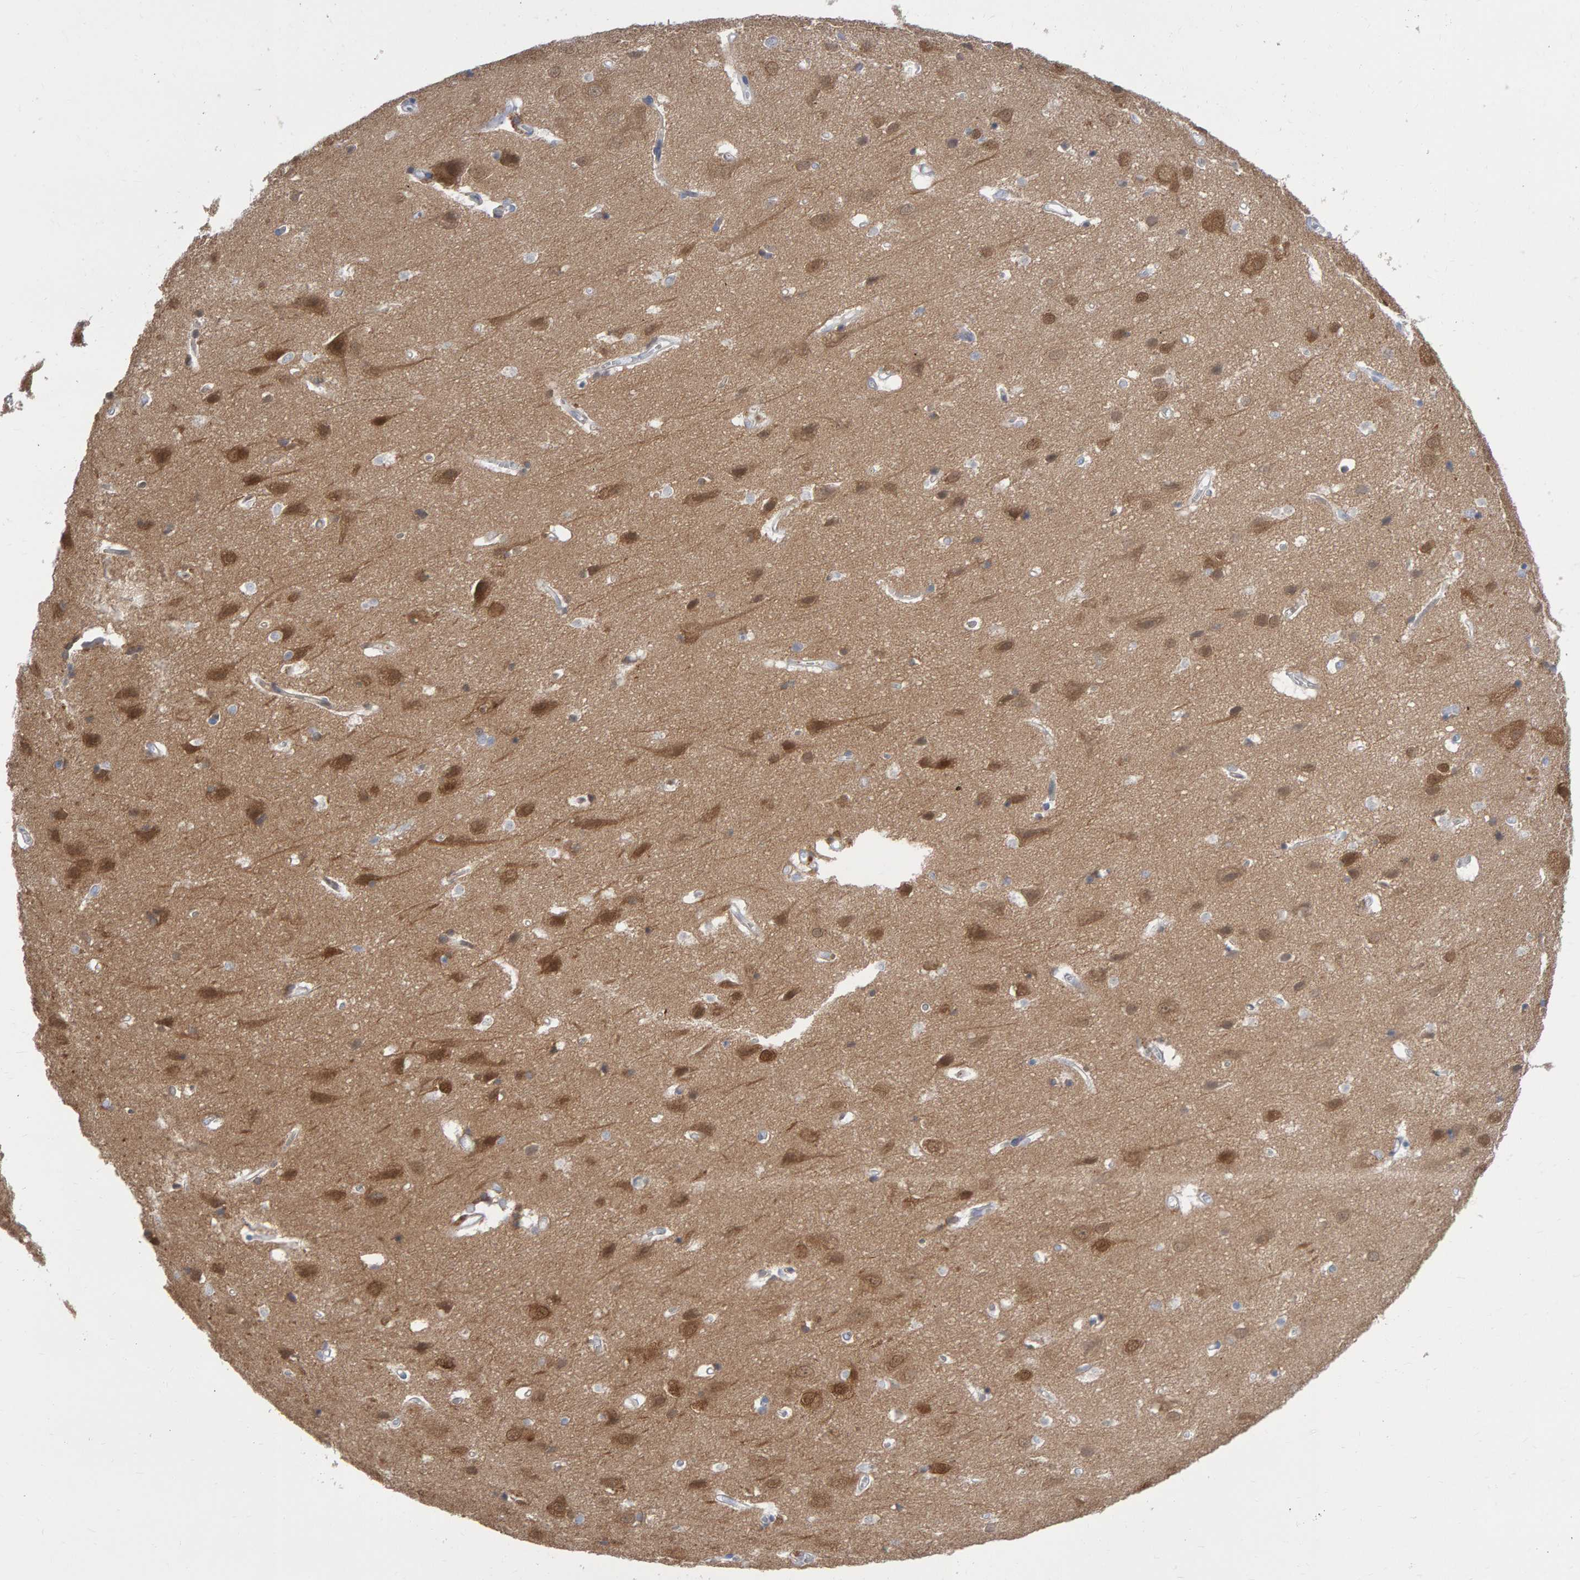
{"staining": {"intensity": "negative", "quantity": "none", "location": "none"}, "tissue": "cerebral cortex", "cell_type": "Endothelial cells", "image_type": "normal", "snomed": [{"axis": "morphology", "description": "Normal tissue, NOS"}, {"axis": "topography", "description": "Cerebral cortex"}], "caption": "The immunohistochemistry image has no significant staining in endothelial cells of cerebral cortex.", "gene": "NCDN", "patient": {"sex": "male", "age": 54}}